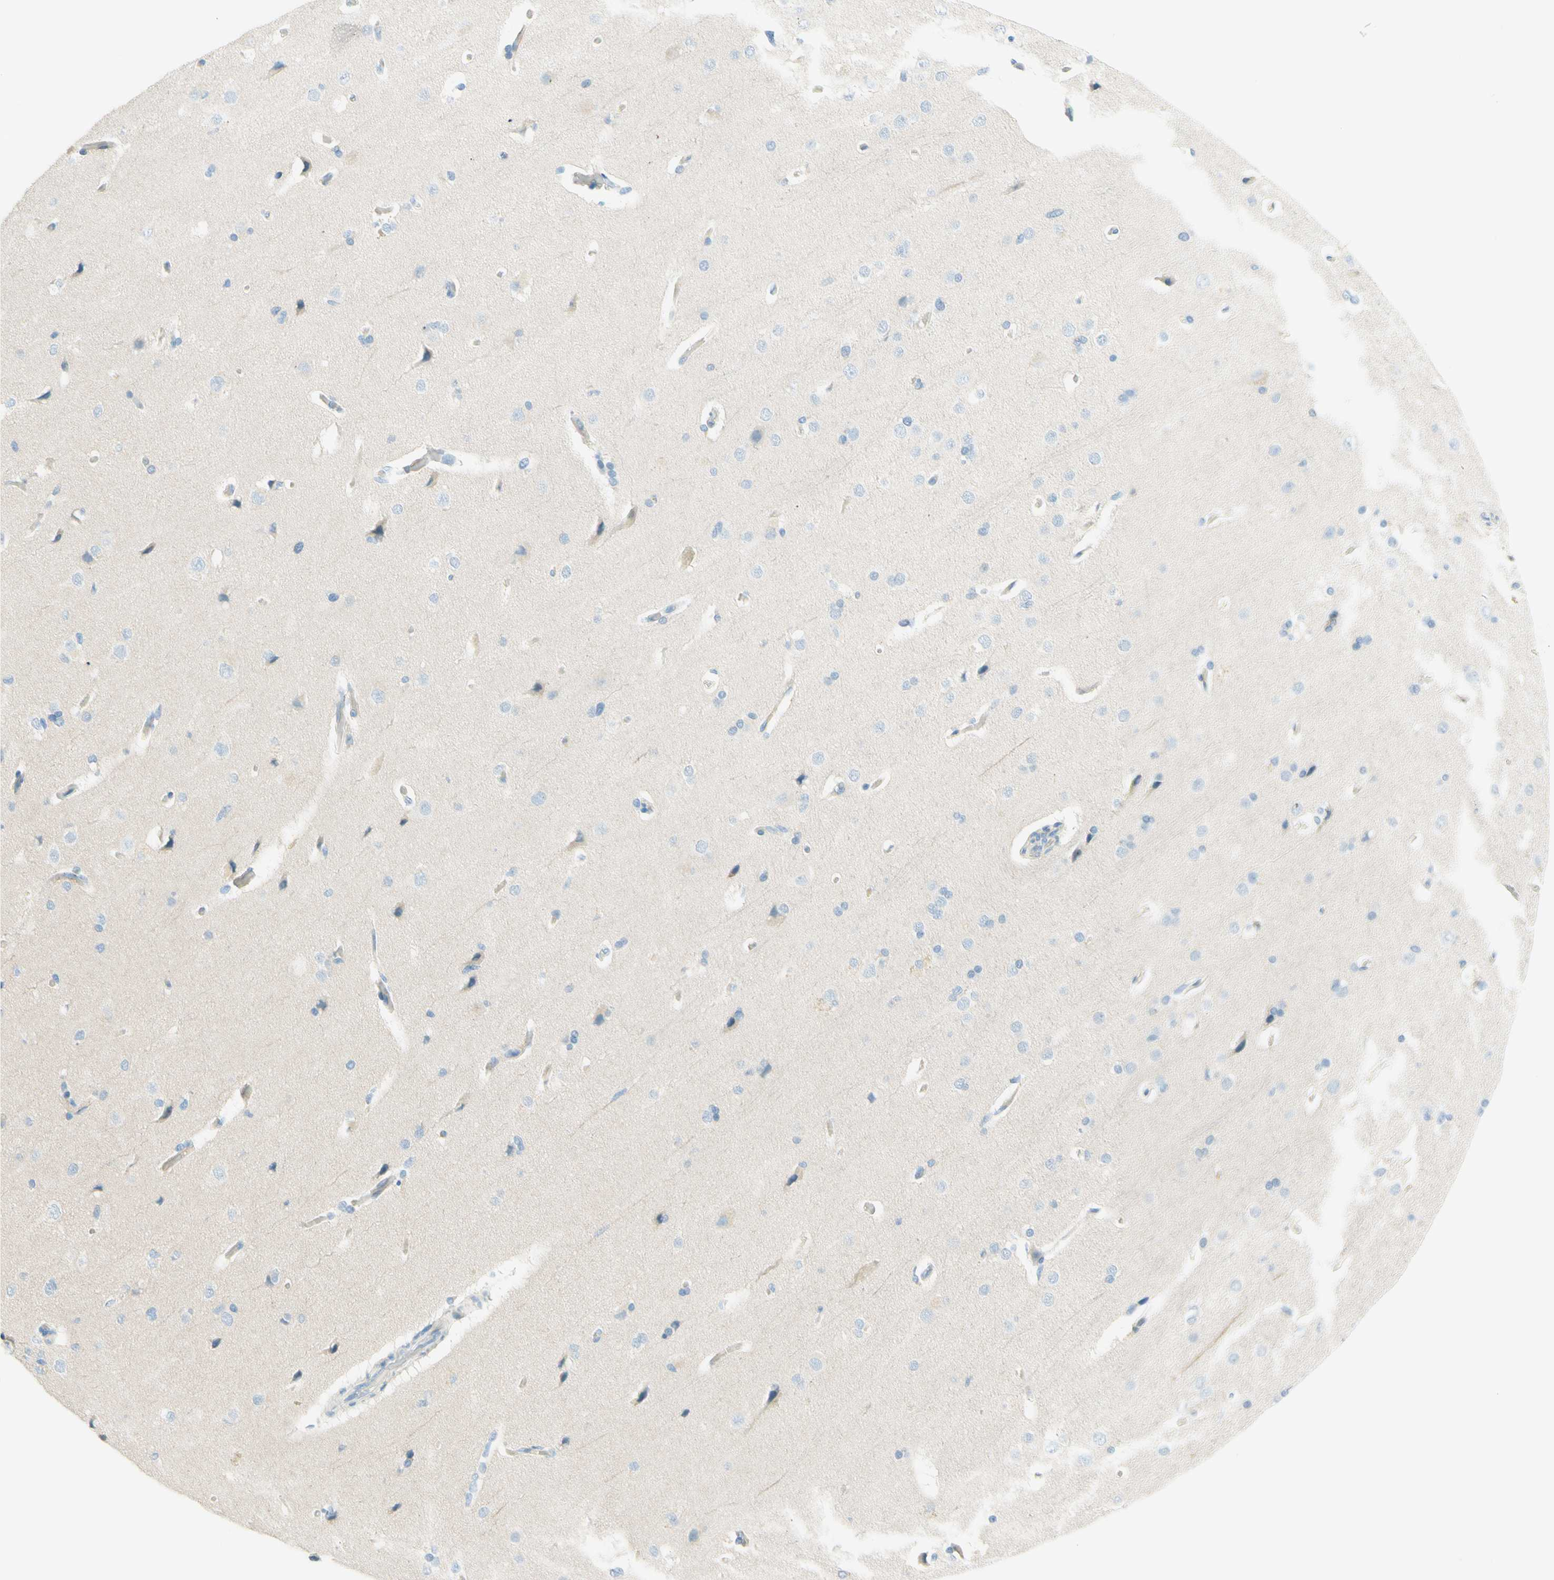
{"staining": {"intensity": "negative", "quantity": "none", "location": "none"}, "tissue": "cerebral cortex", "cell_type": "Endothelial cells", "image_type": "normal", "snomed": [{"axis": "morphology", "description": "Normal tissue, NOS"}, {"axis": "topography", "description": "Cerebral cortex"}], "caption": "Immunohistochemical staining of normal cerebral cortex exhibits no significant staining in endothelial cells.", "gene": "TMEM132D", "patient": {"sex": "male", "age": 62}}